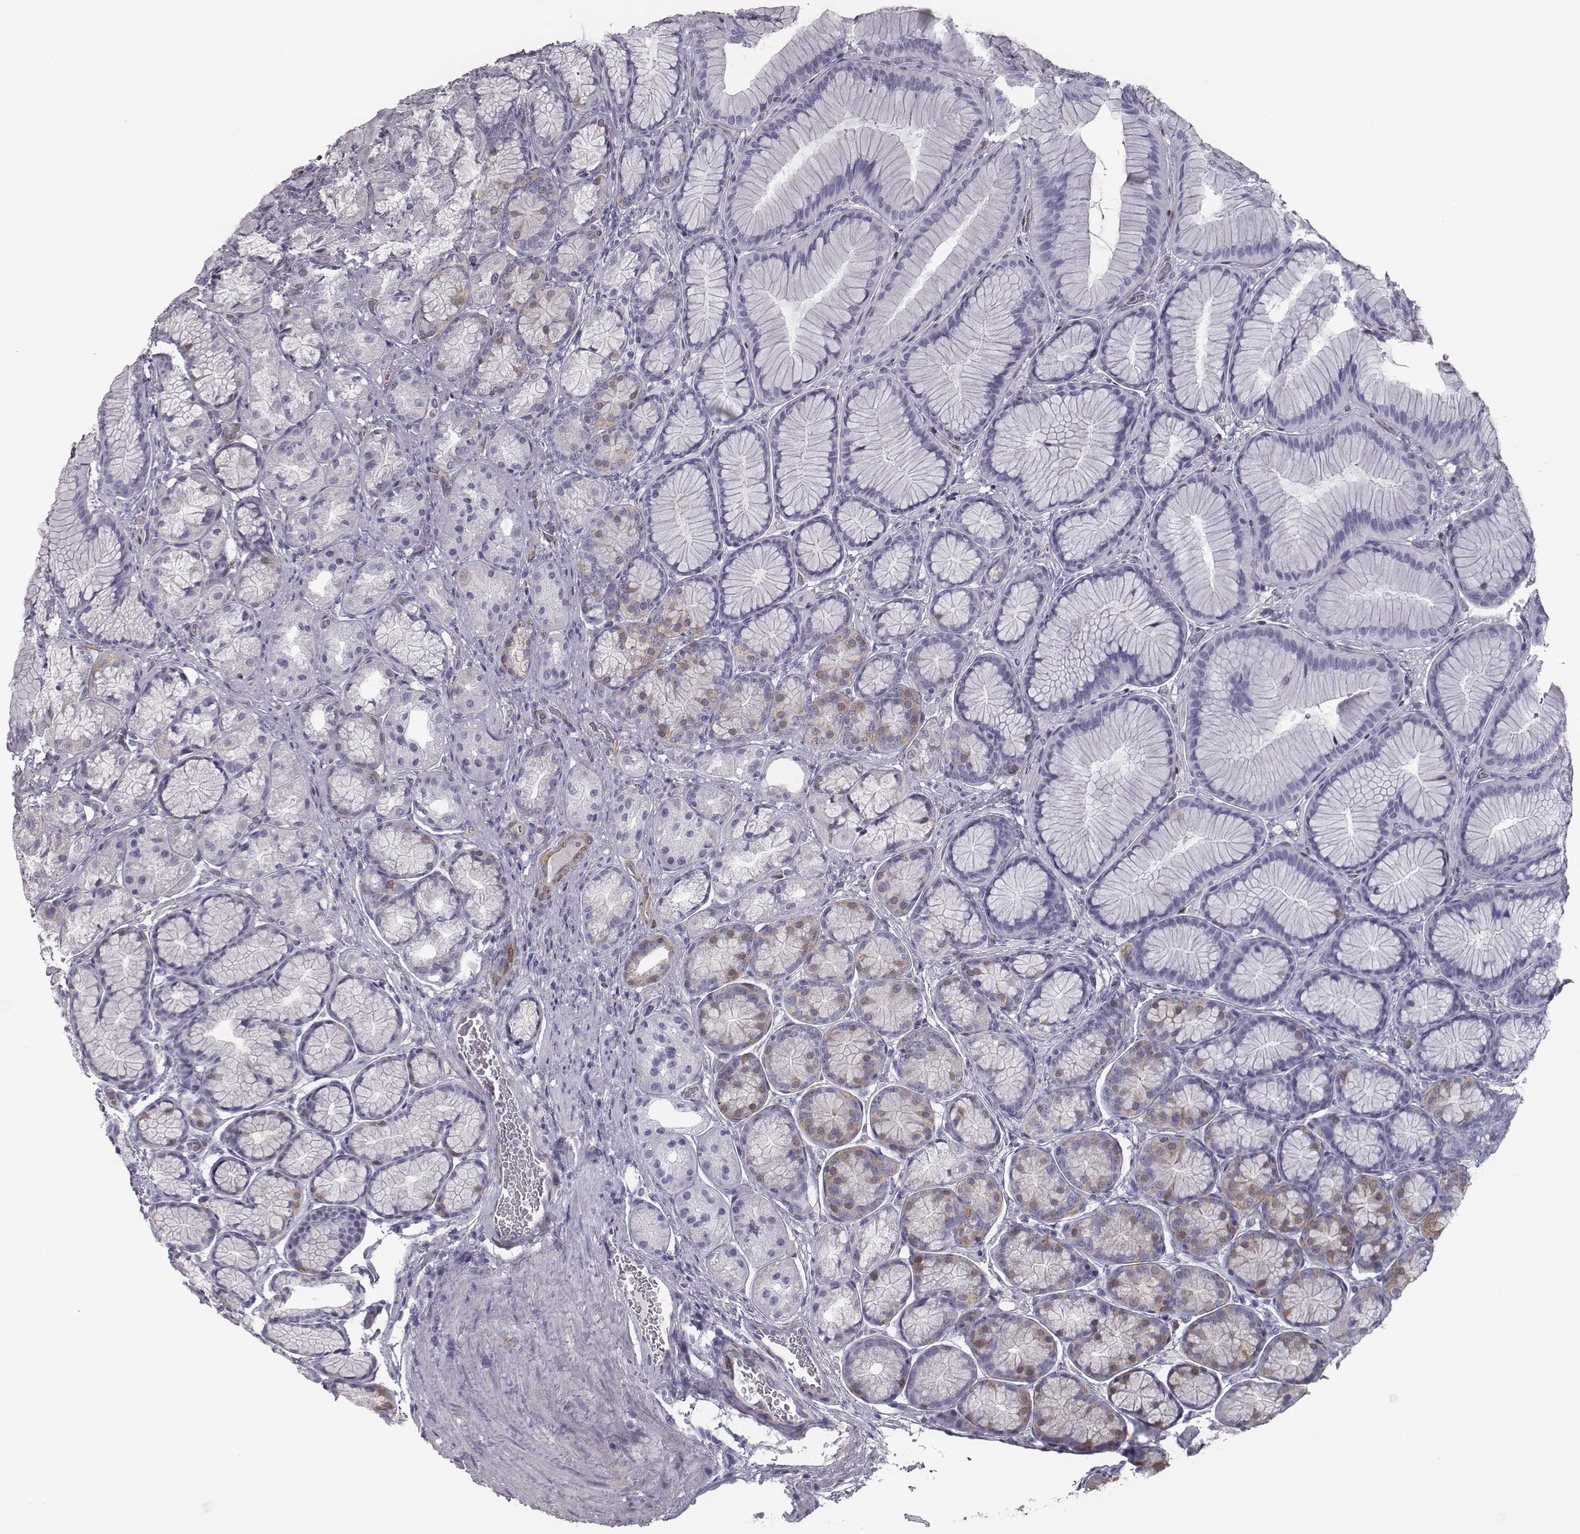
{"staining": {"intensity": "negative", "quantity": "none", "location": "none"}, "tissue": "stomach", "cell_type": "Glandular cells", "image_type": "normal", "snomed": [{"axis": "morphology", "description": "Normal tissue, NOS"}, {"axis": "morphology", "description": "Adenocarcinoma, NOS"}, {"axis": "morphology", "description": "Adenocarcinoma, High grade"}, {"axis": "topography", "description": "Stomach, upper"}, {"axis": "topography", "description": "Stomach"}], "caption": "The IHC photomicrograph has no significant positivity in glandular cells of stomach. (Immunohistochemistry (ihc), brightfield microscopy, high magnification).", "gene": "ISYNA1", "patient": {"sex": "female", "age": 65}}